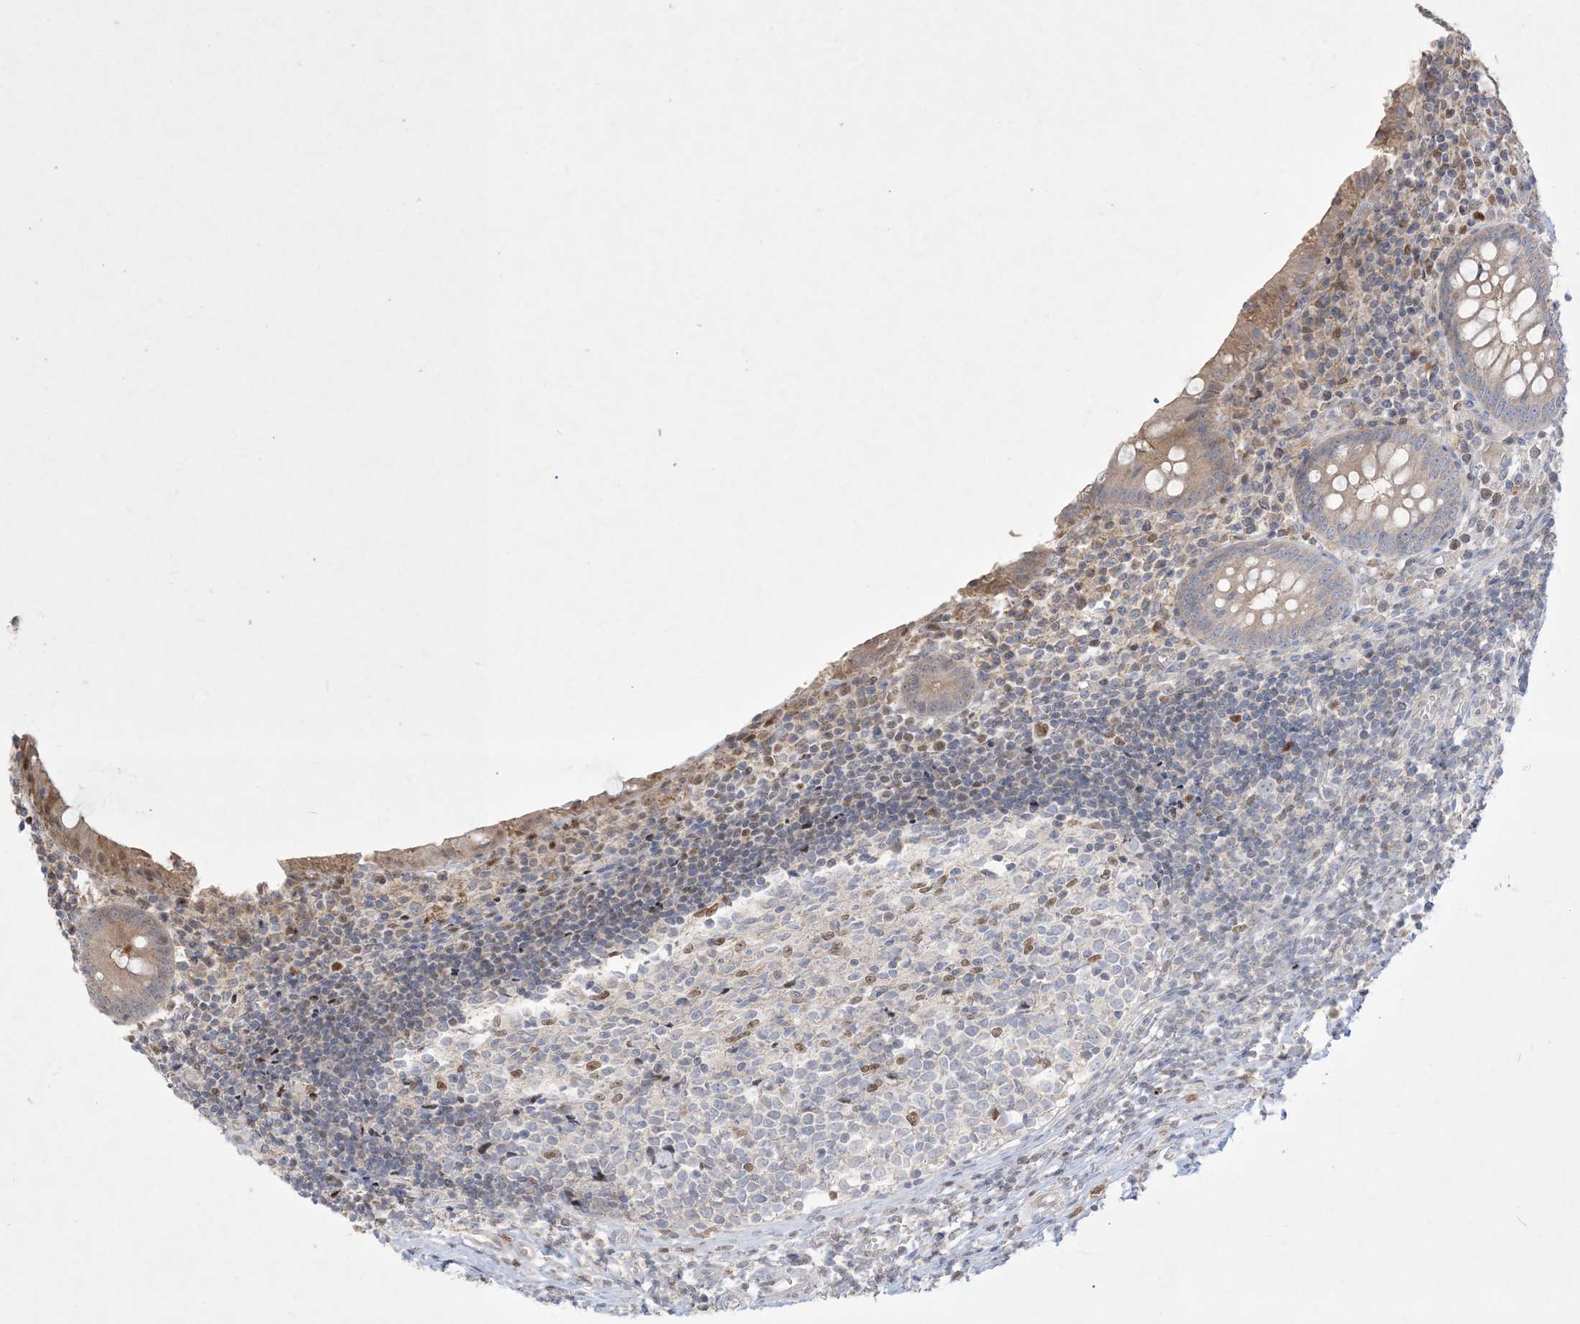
{"staining": {"intensity": "weak", "quantity": "<25%", "location": "cytoplasmic/membranous"}, "tissue": "appendix", "cell_type": "Glandular cells", "image_type": "normal", "snomed": [{"axis": "morphology", "description": "Normal tissue, NOS"}, {"axis": "topography", "description": "Appendix"}], "caption": "Immunohistochemistry of benign human appendix reveals no expression in glandular cells.", "gene": "BHLHE40", "patient": {"sex": "female", "age": 17}}